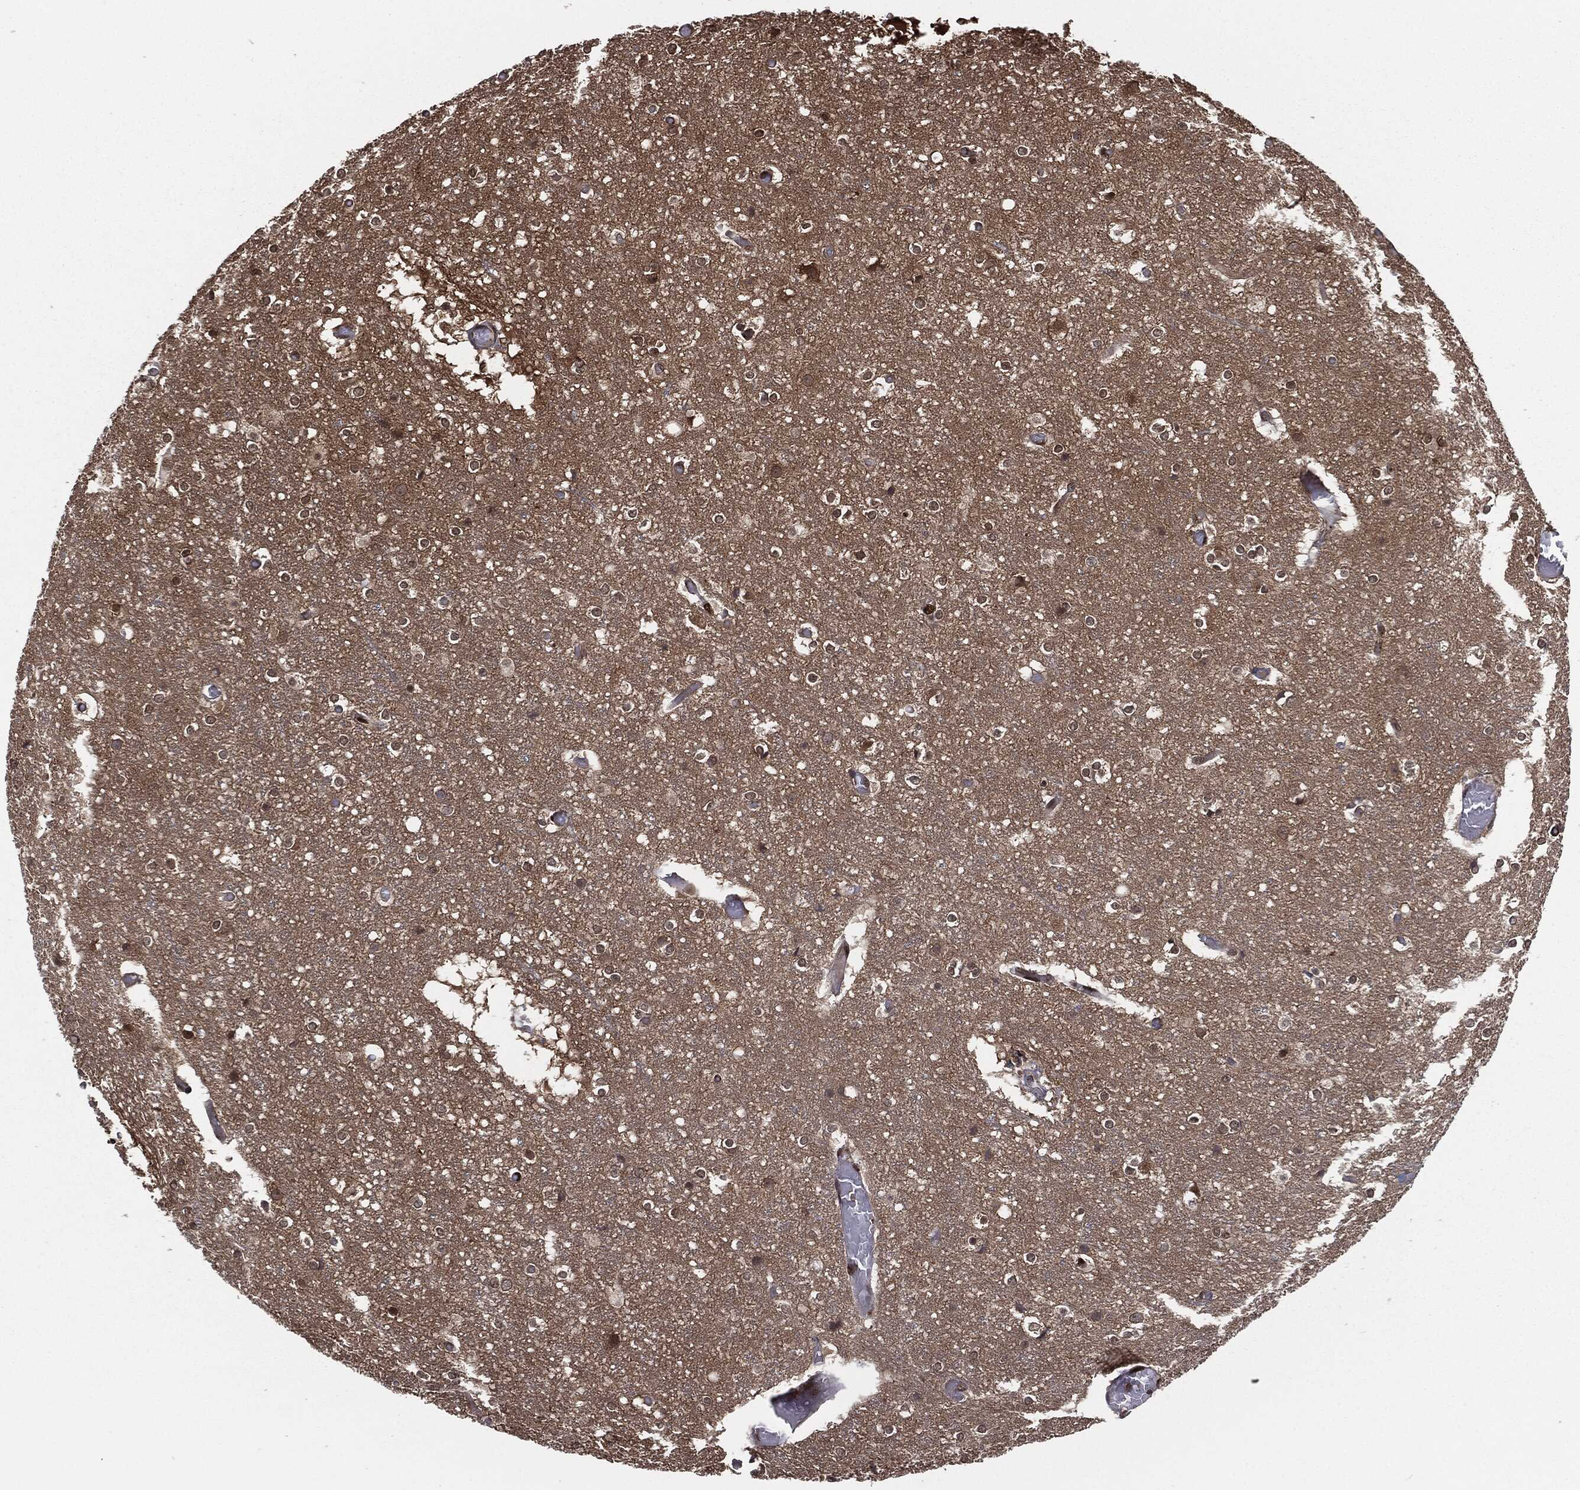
{"staining": {"intensity": "negative", "quantity": "none", "location": "none"}, "tissue": "cerebral cortex", "cell_type": "Endothelial cells", "image_type": "normal", "snomed": [{"axis": "morphology", "description": "Normal tissue, NOS"}, {"axis": "topography", "description": "Cerebral cortex"}], "caption": "DAB immunohistochemical staining of normal cerebral cortex reveals no significant expression in endothelial cells. (DAB immunohistochemistry (IHC) visualized using brightfield microscopy, high magnification).", "gene": "CAPRIN2", "patient": {"sex": "female", "age": 52}}